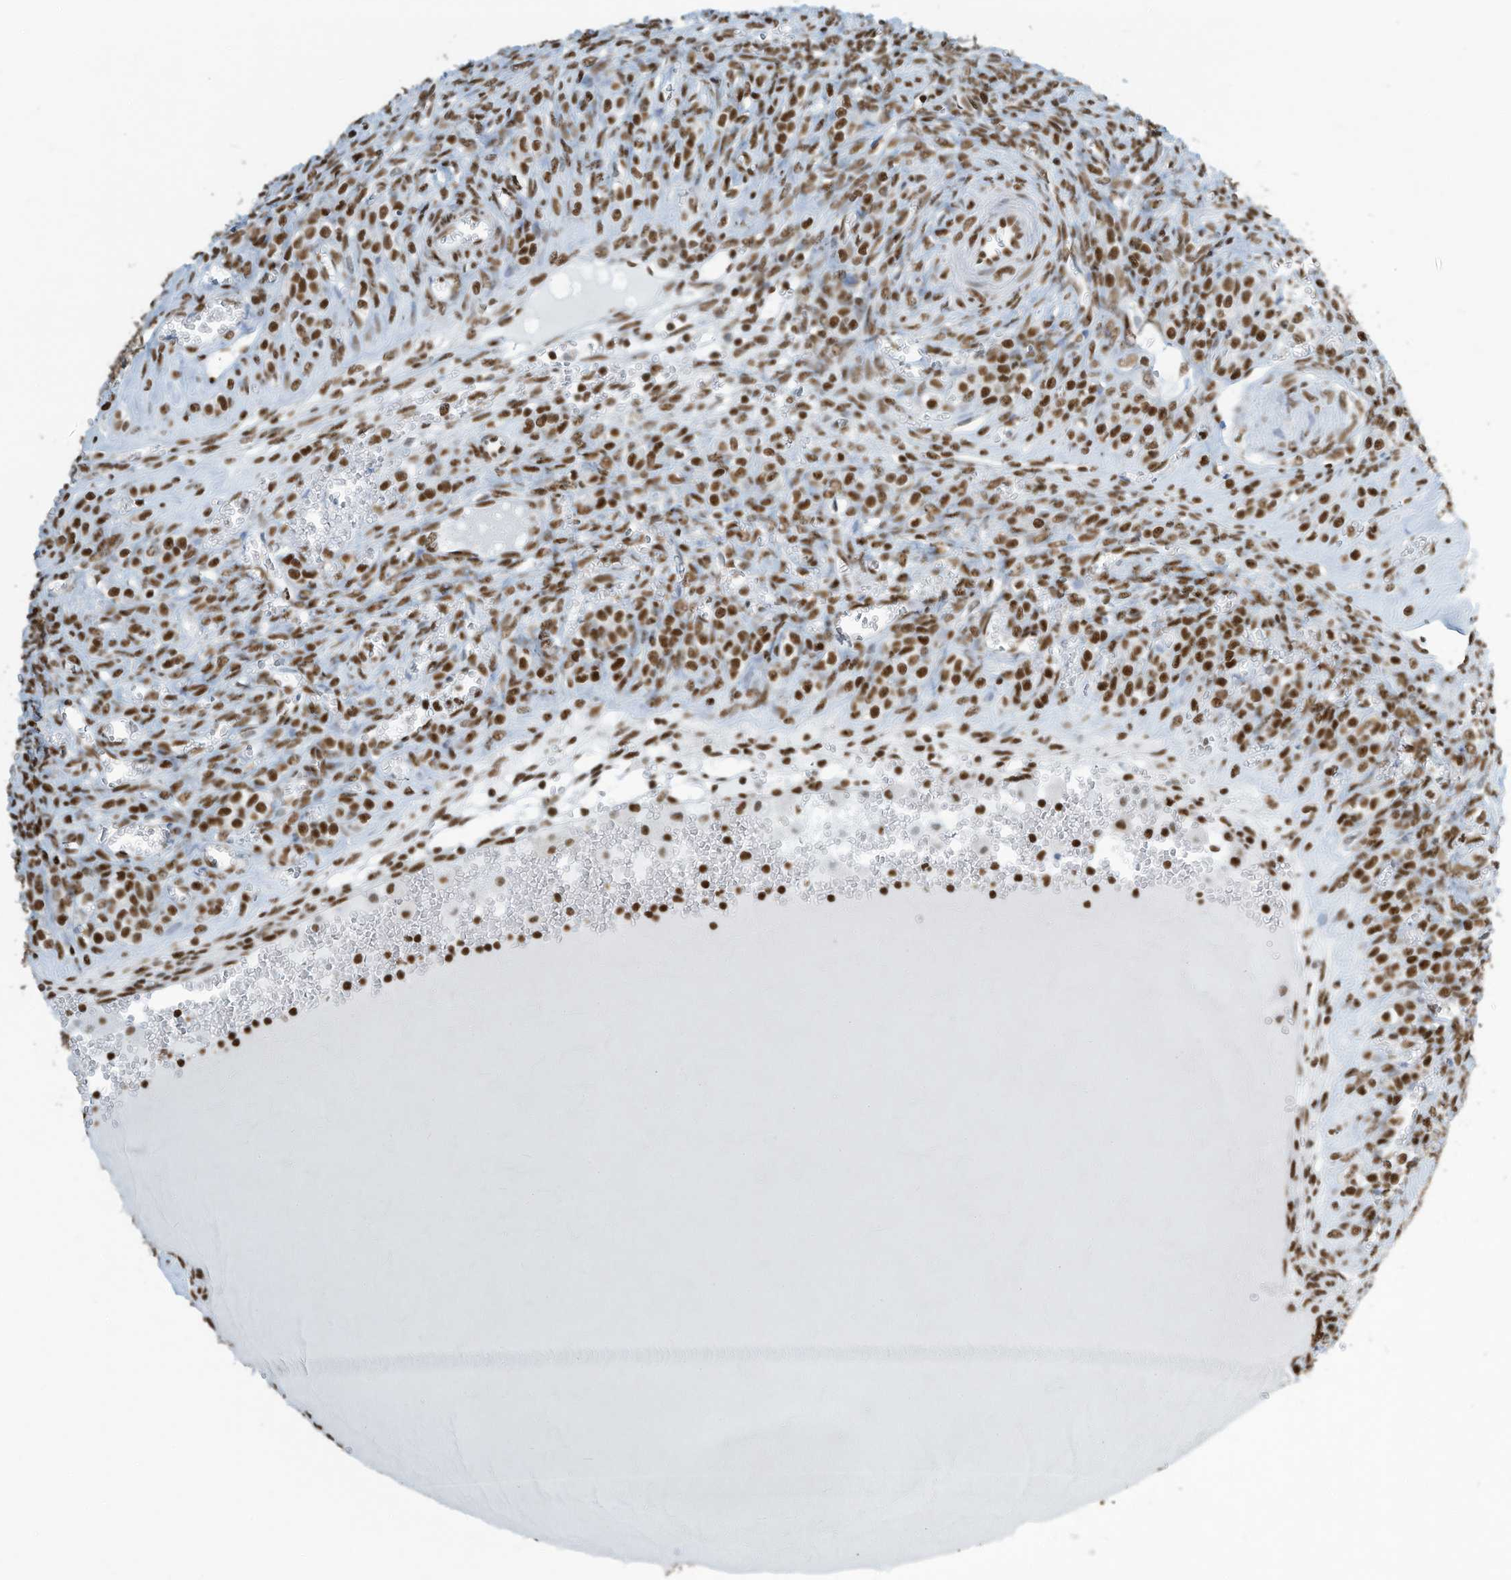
{"staining": {"intensity": "moderate", "quantity": ">75%", "location": "nuclear"}, "tissue": "ovary", "cell_type": "Ovarian stroma cells", "image_type": "normal", "snomed": [{"axis": "morphology", "description": "Normal tissue, NOS"}, {"axis": "topography", "description": "Ovary"}], "caption": "A brown stain highlights moderate nuclear positivity of a protein in ovarian stroma cells of normal human ovary. The protein is stained brown, and the nuclei are stained in blue (DAB IHC with brightfield microscopy, high magnification).", "gene": "ENSG00000257390", "patient": {"sex": "female", "age": 41}}